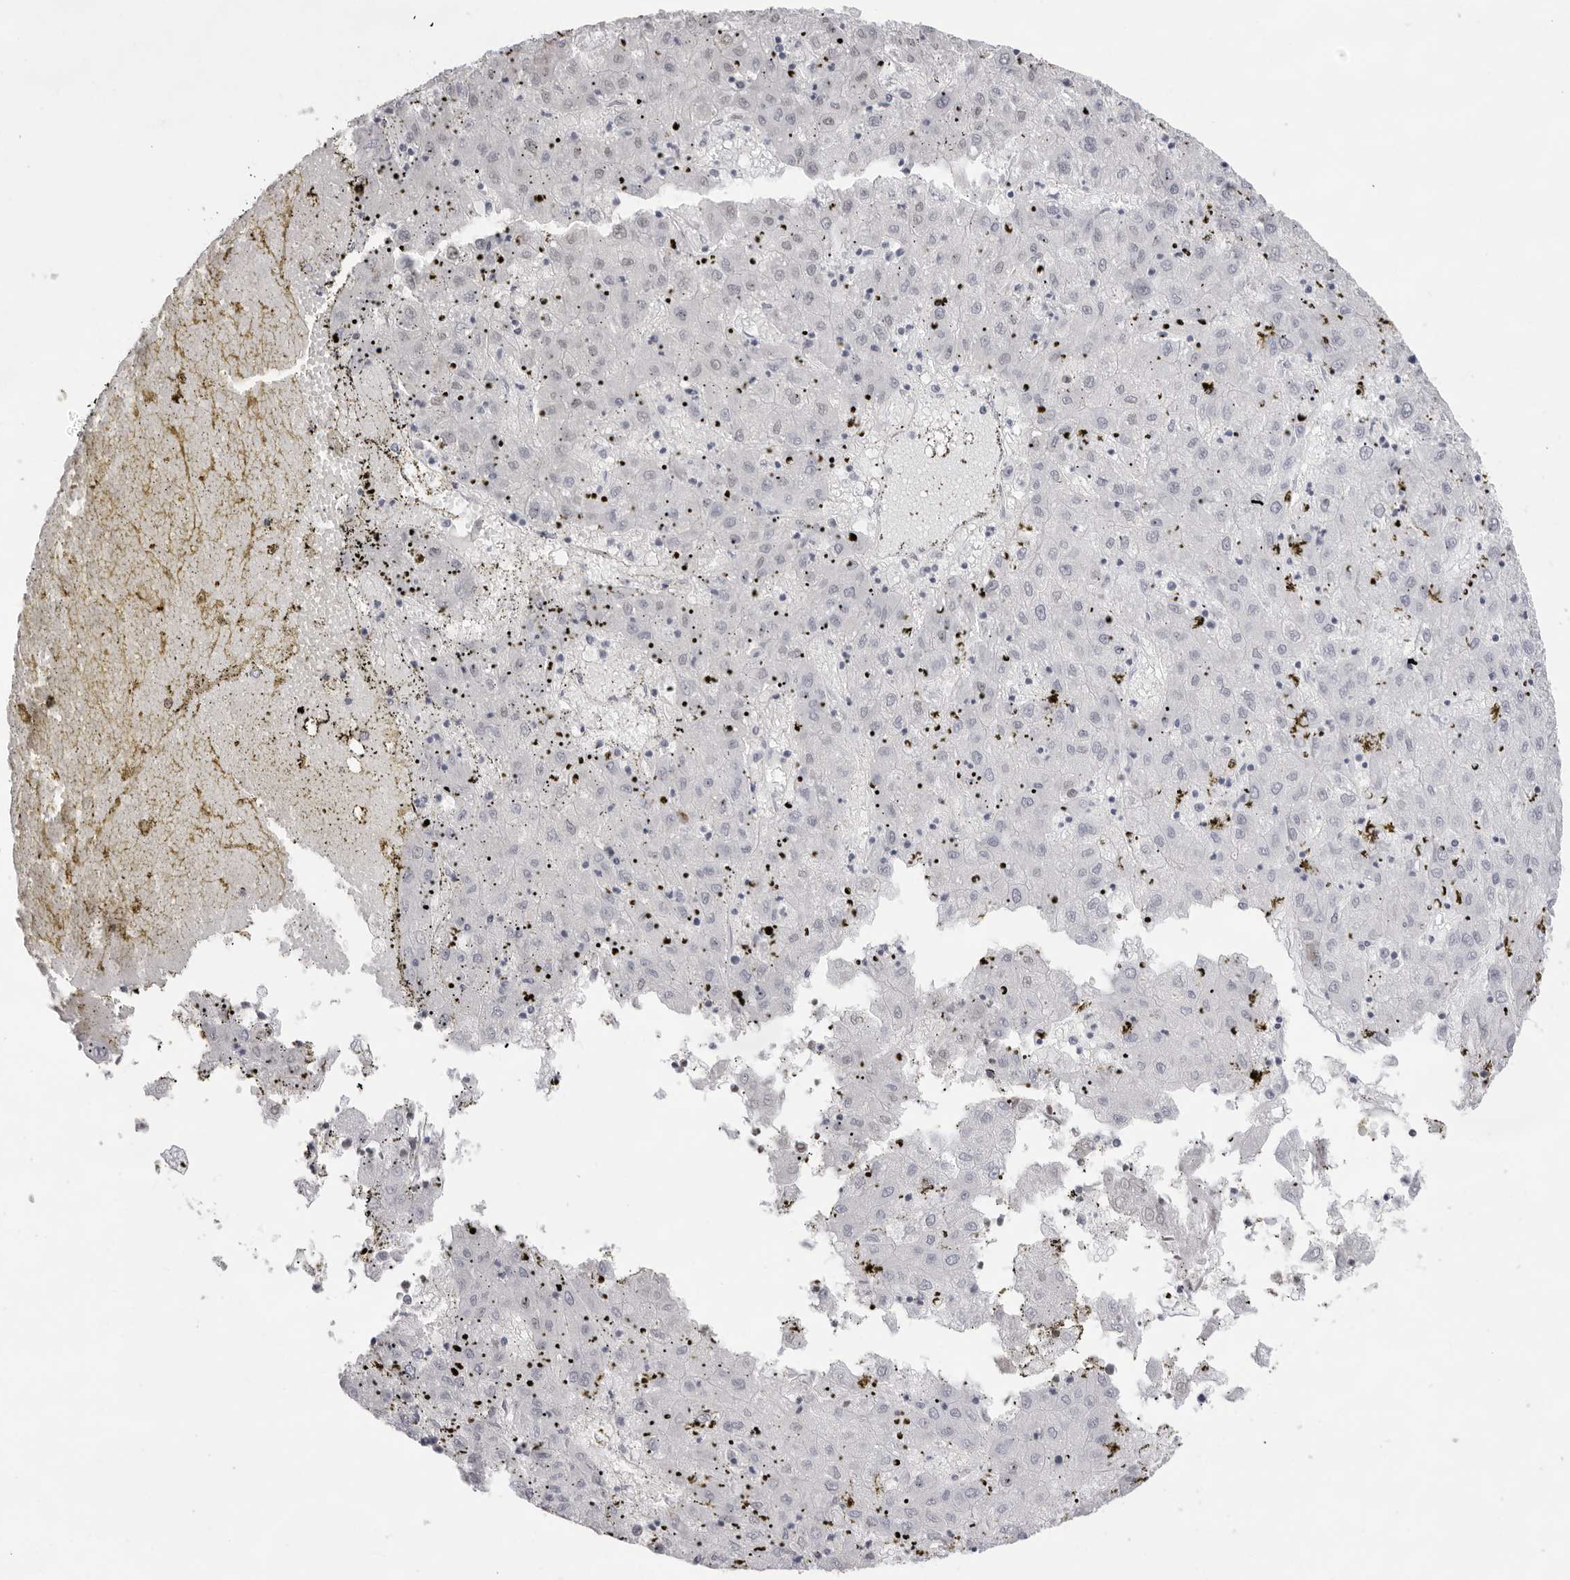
{"staining": {"intensity": "negative", "quantity": "none", "location": "none"}, "tissue": "liver cancer", "cell_type": "Tumor cells", "image_type": "cancer", "snomed": [{"axis": "morphology", "description": "Carcinoma, Hepatocellular, NOS"}, {"axis": "topography", "description": "Liver"}], "caption": "DAB immunohistochemical staining of liver cancer shows no significant staining in tumor cells.", "gene": "KLK12", "patient": {"sex": "male", "age": 72}}